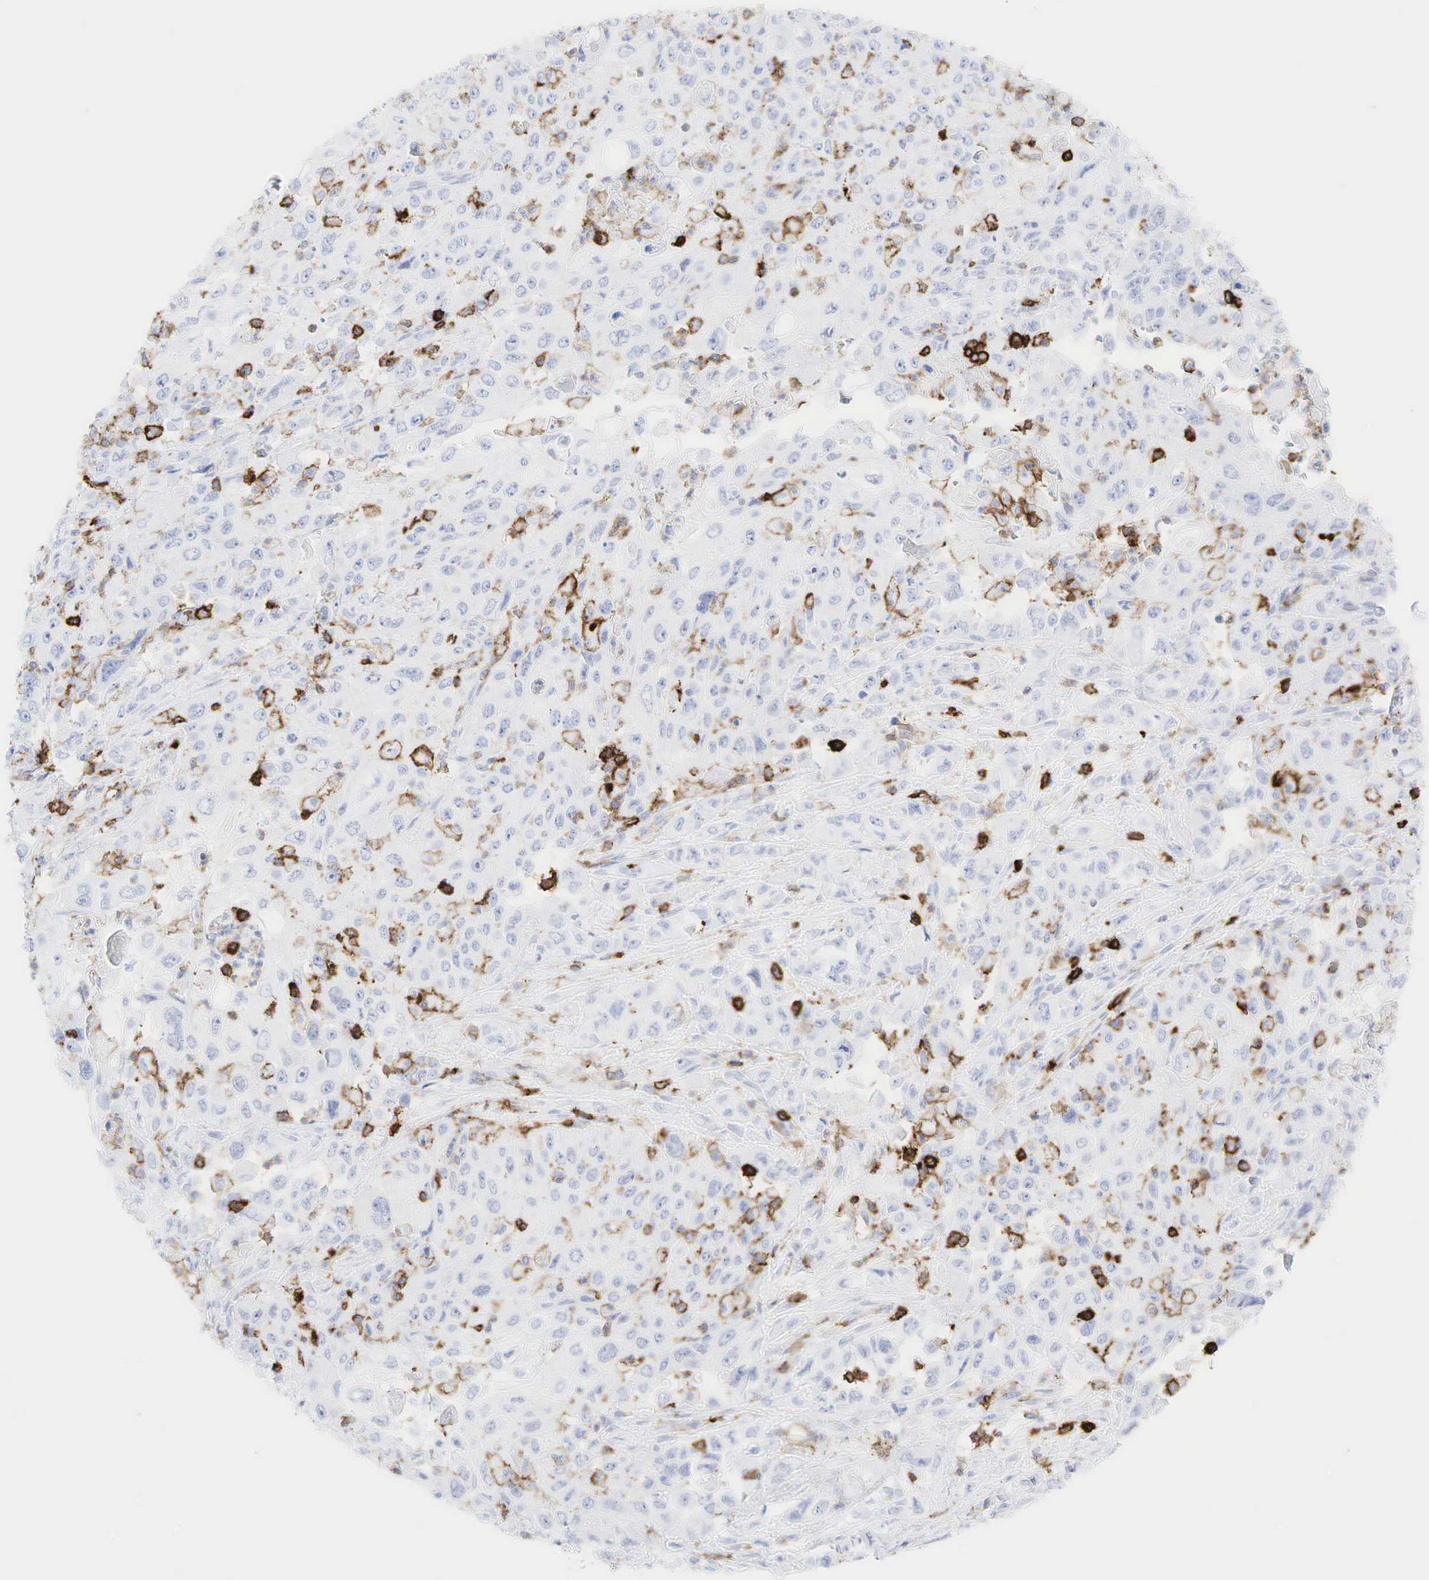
{"staining": {"intensity": "negative", "quantity": "none", "location": "none"}, "tissue": "pancreatic cancer", "cell_type": "Tumor cells", "image_type": "cancer", "snomed": [{"axis": "morphology", "description": "Adenocarcinoma, NOS"}, {"axis": "topography", "description": "Pancreas"}], "caption": "High magnification brightfield microscopy of pancreatic cancer stained with DAB (3,3'-diaminobenzidine) (brown) and counterstained with hematoxylin (blue): tumor cells show no significant positivity. (DAB (3,3'-diaminobenzidine) immunohistochemistry (IHC) visualized using brightfield microscopy, high magnification).", "gene": "PTPRC", "patient": {"sex": "male", "age": 70}}